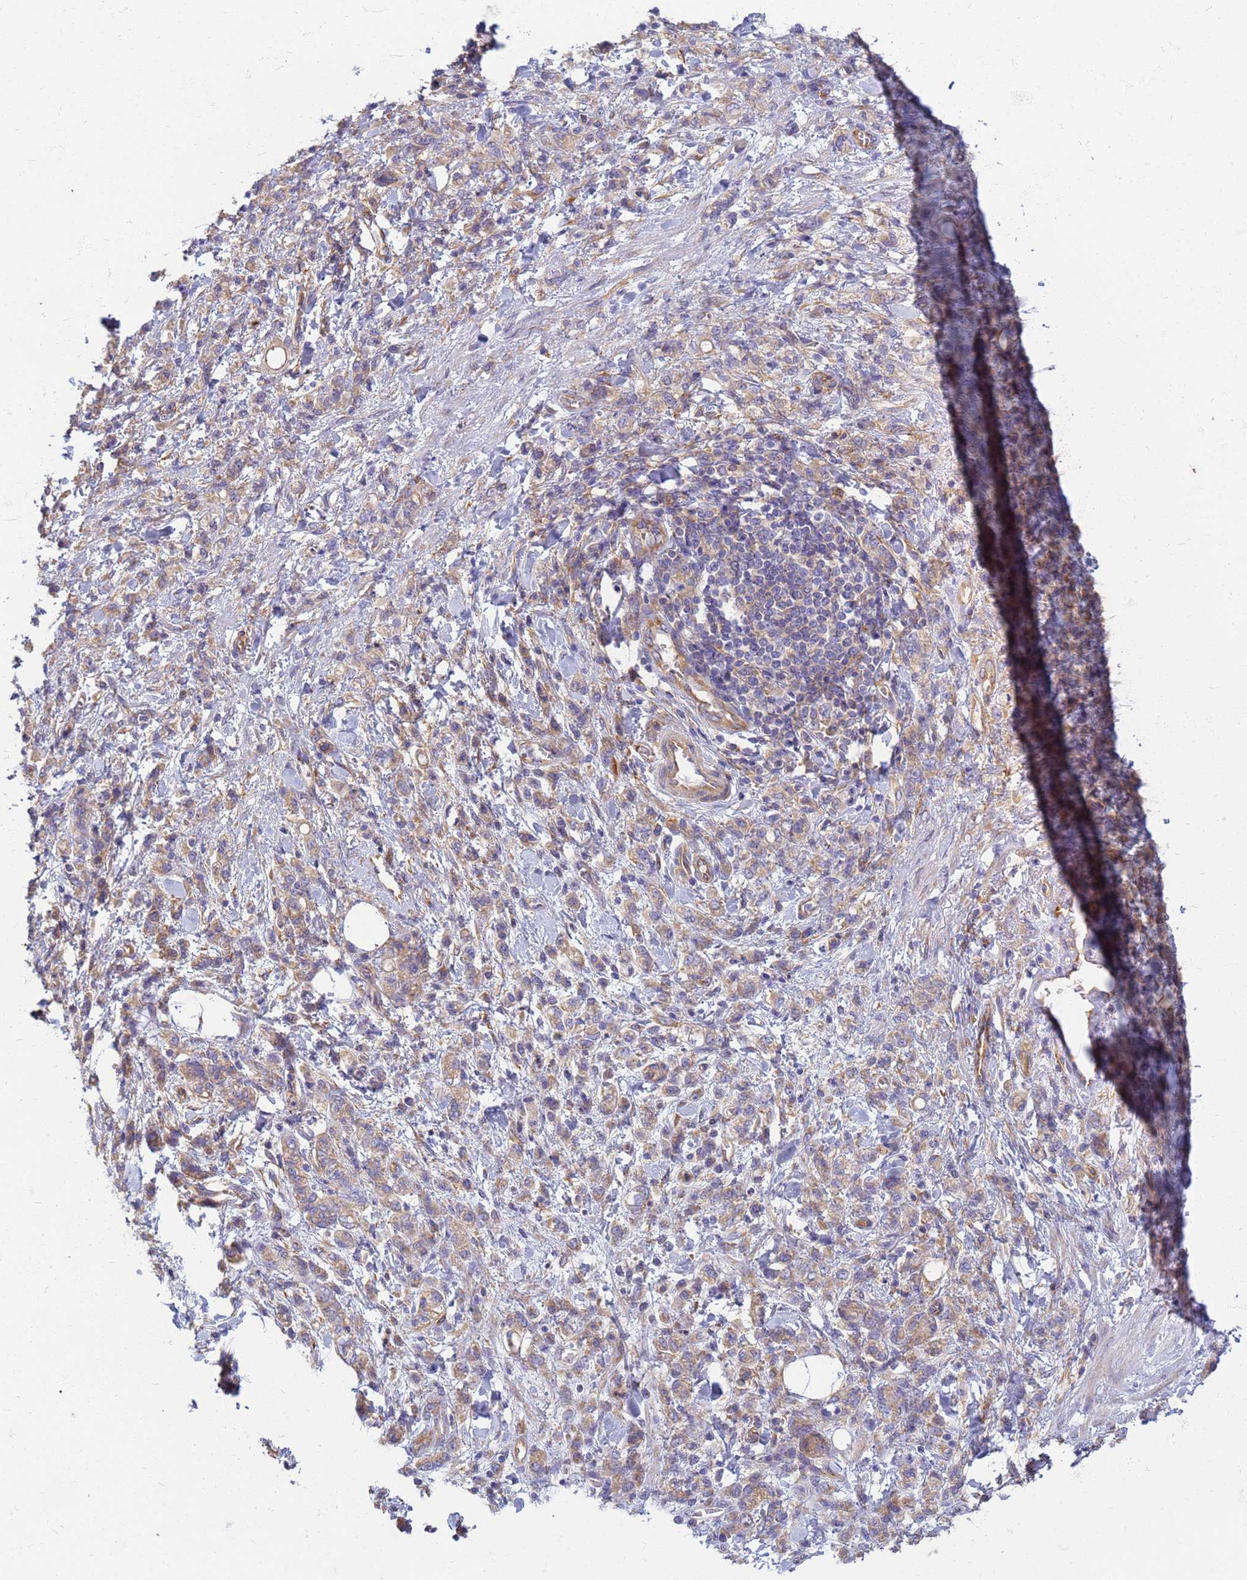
{"staining": {"intensity": "moderate", "quantity": ">75%", "location": "cytoplasmic/membranous"}, "tissue": "stomach cancer", "cell_type": "Tumor cells", "image_type": "cancer", "snomed": [{"axis": "morphology", "description": "Adenocarcinoma, NOS"}, {"axis": "topography", "description": "Stomach"}], "caption": "Stomach cancer was stained to show a protein in brown. There is medium levels of moderate cytoplasmic/membranous positivity in about >75% of tumor cells.", "gene": "EEA1", "patient": {"sex": "male", "age": 77}}